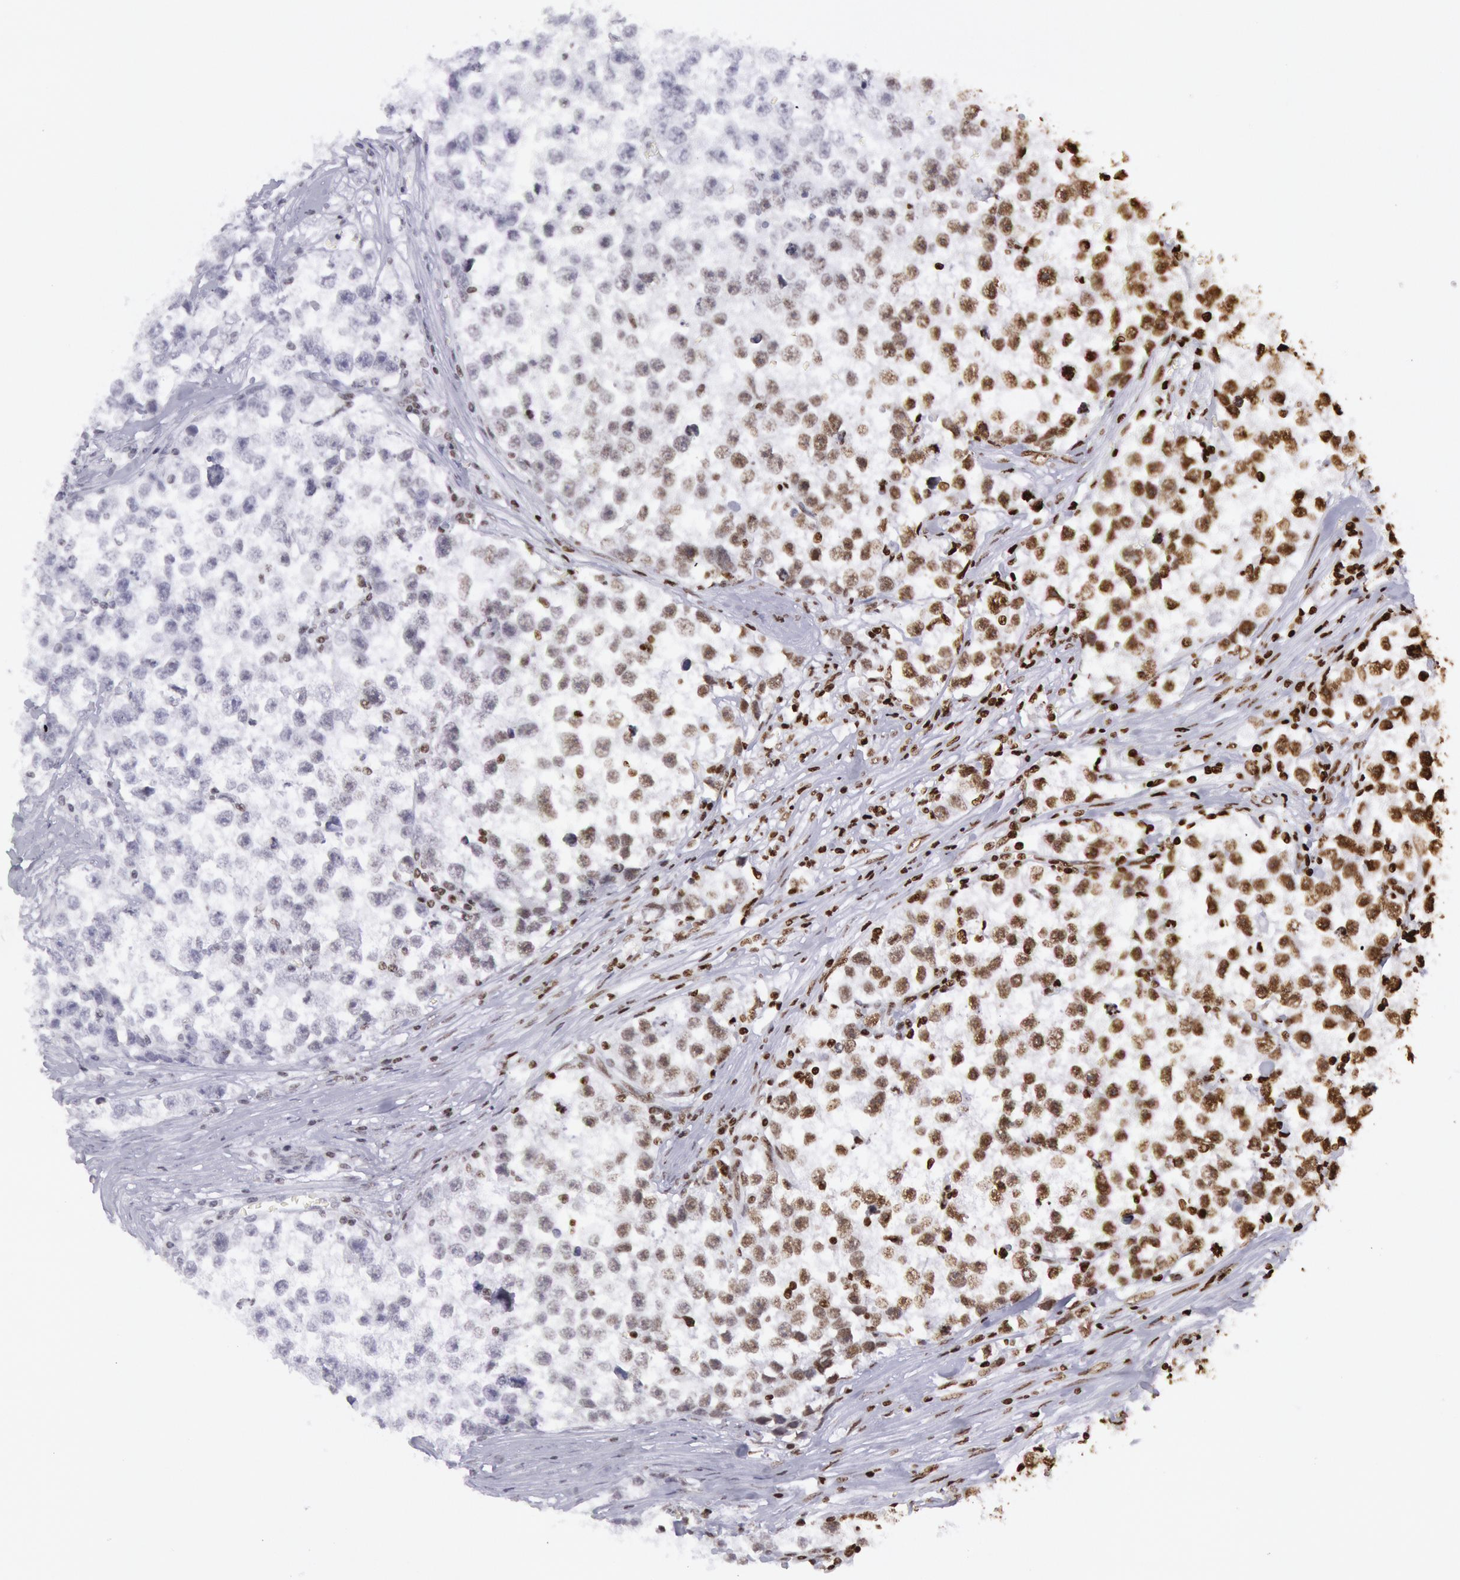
{"staining": {"intensity": "strong", "quantity": "25%-75%", "location": "nuclear"}, "tissue": "testis cancer", "cell_type": "Tumor cells", "image_type": "cancer", "snomed": [{"axis": "morphology", "description": "Seminoma, NOS"}, {"axis": "morphology", "description": "Carcinoma, Embryonal, NOS"}, {"axis": "topography", "description": "Testis"}], "caption": "Protein analysis of embryonal carcinoma (testis) tissue exhibits strong nuclear staining in about 25%-75% of tumor cells.", "gene": "H3-4", "patient": {"sex": "male", "age": 30}}